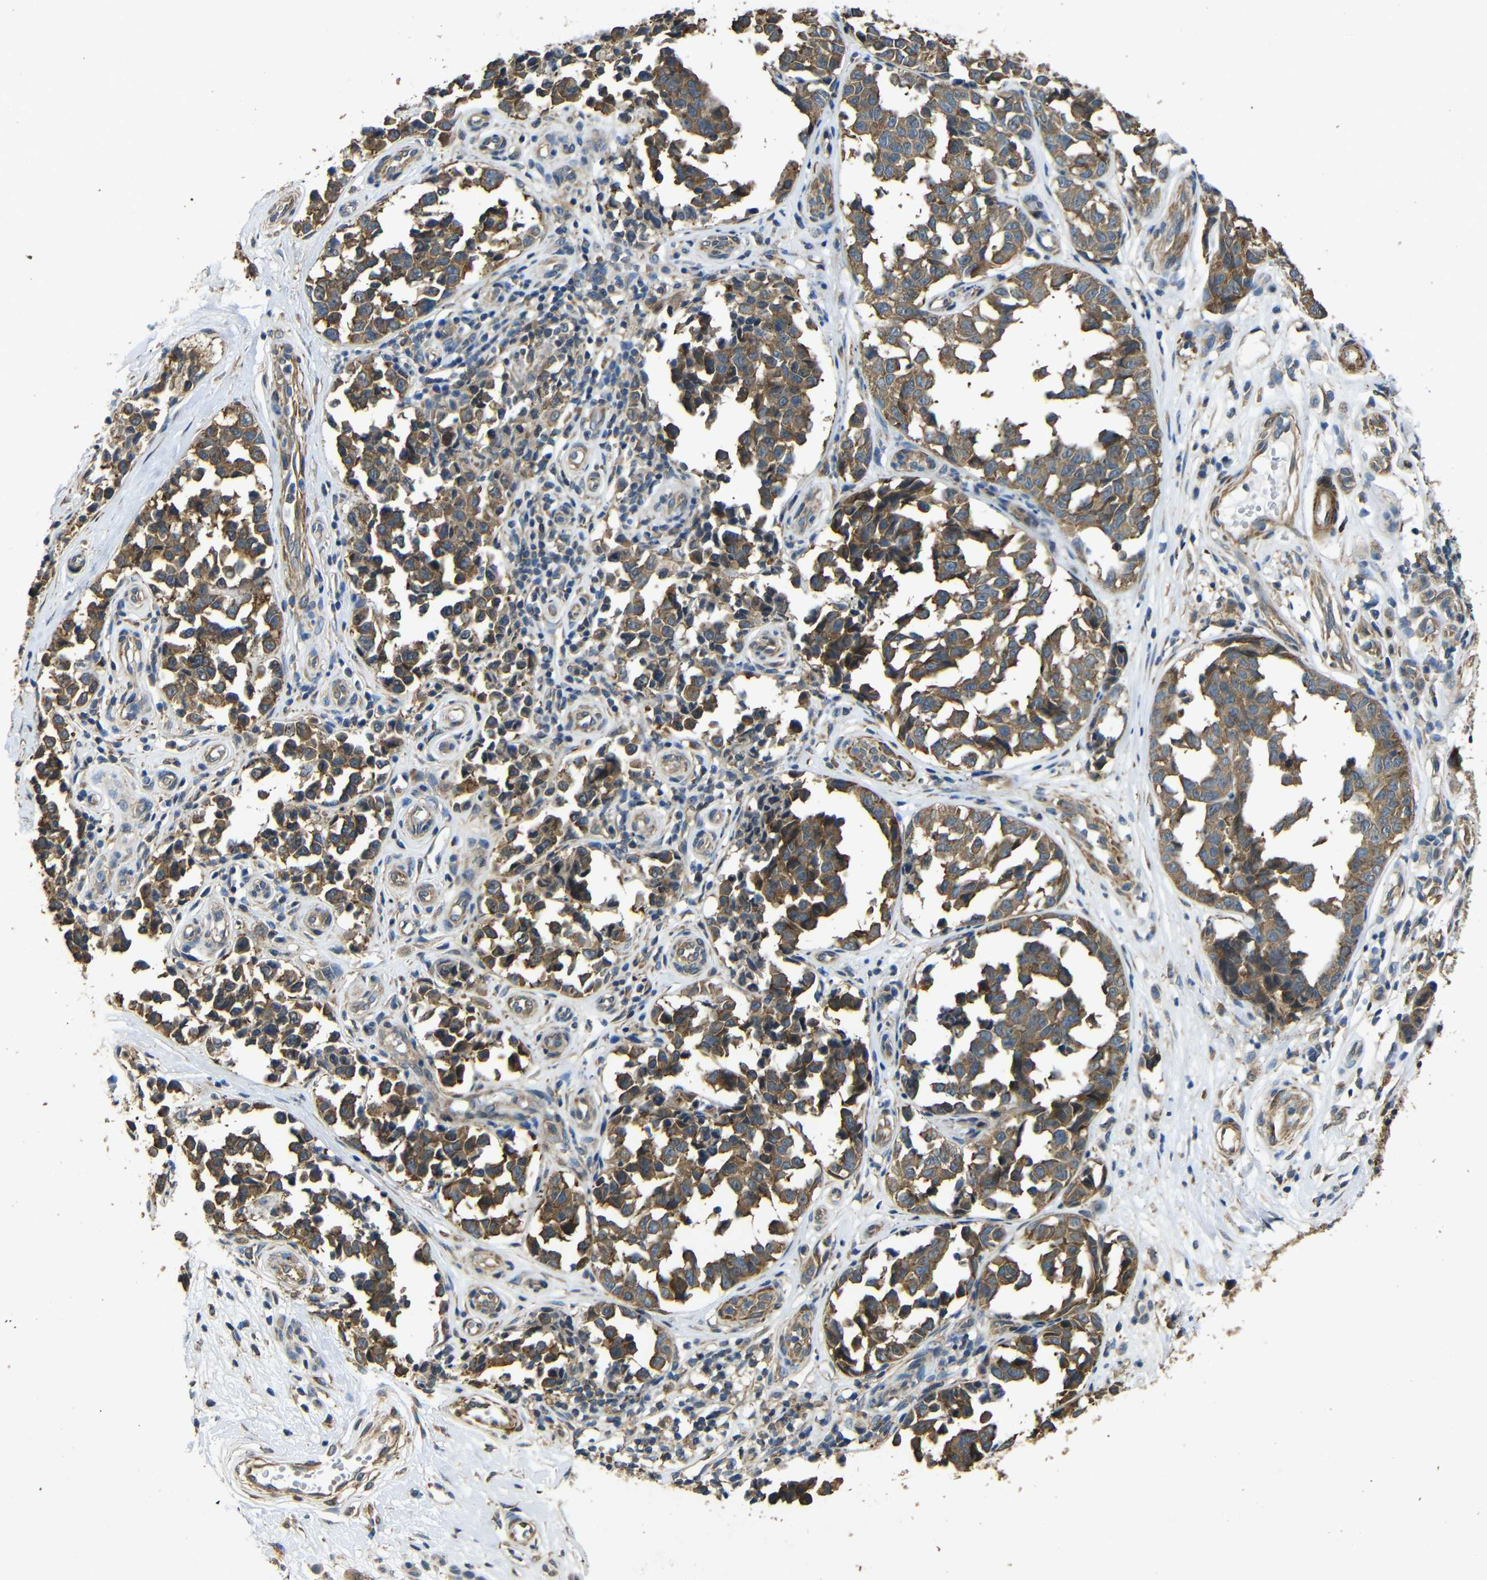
{"staining": {"intensity": "moderate", "quantity": ">75%", "location": "cytoplasmic/membranous"}, "tissue": "melanoma", "cell_type": "Tumor cells", "image_type": "cancer", "snomed": [{"axis": "morphology", "description": "Malignant melanoma, NOS"}, {"axis": "topography", "description": "Skin"}], "caption": "This image demonstrates IHC staining of human malignant melanoma, with medium moderate cytoplasmic/membranous staining in approximately >75% of tumor cells.", "gene": "BNIP3", "patient": {"sex": "female", "age": 64}}